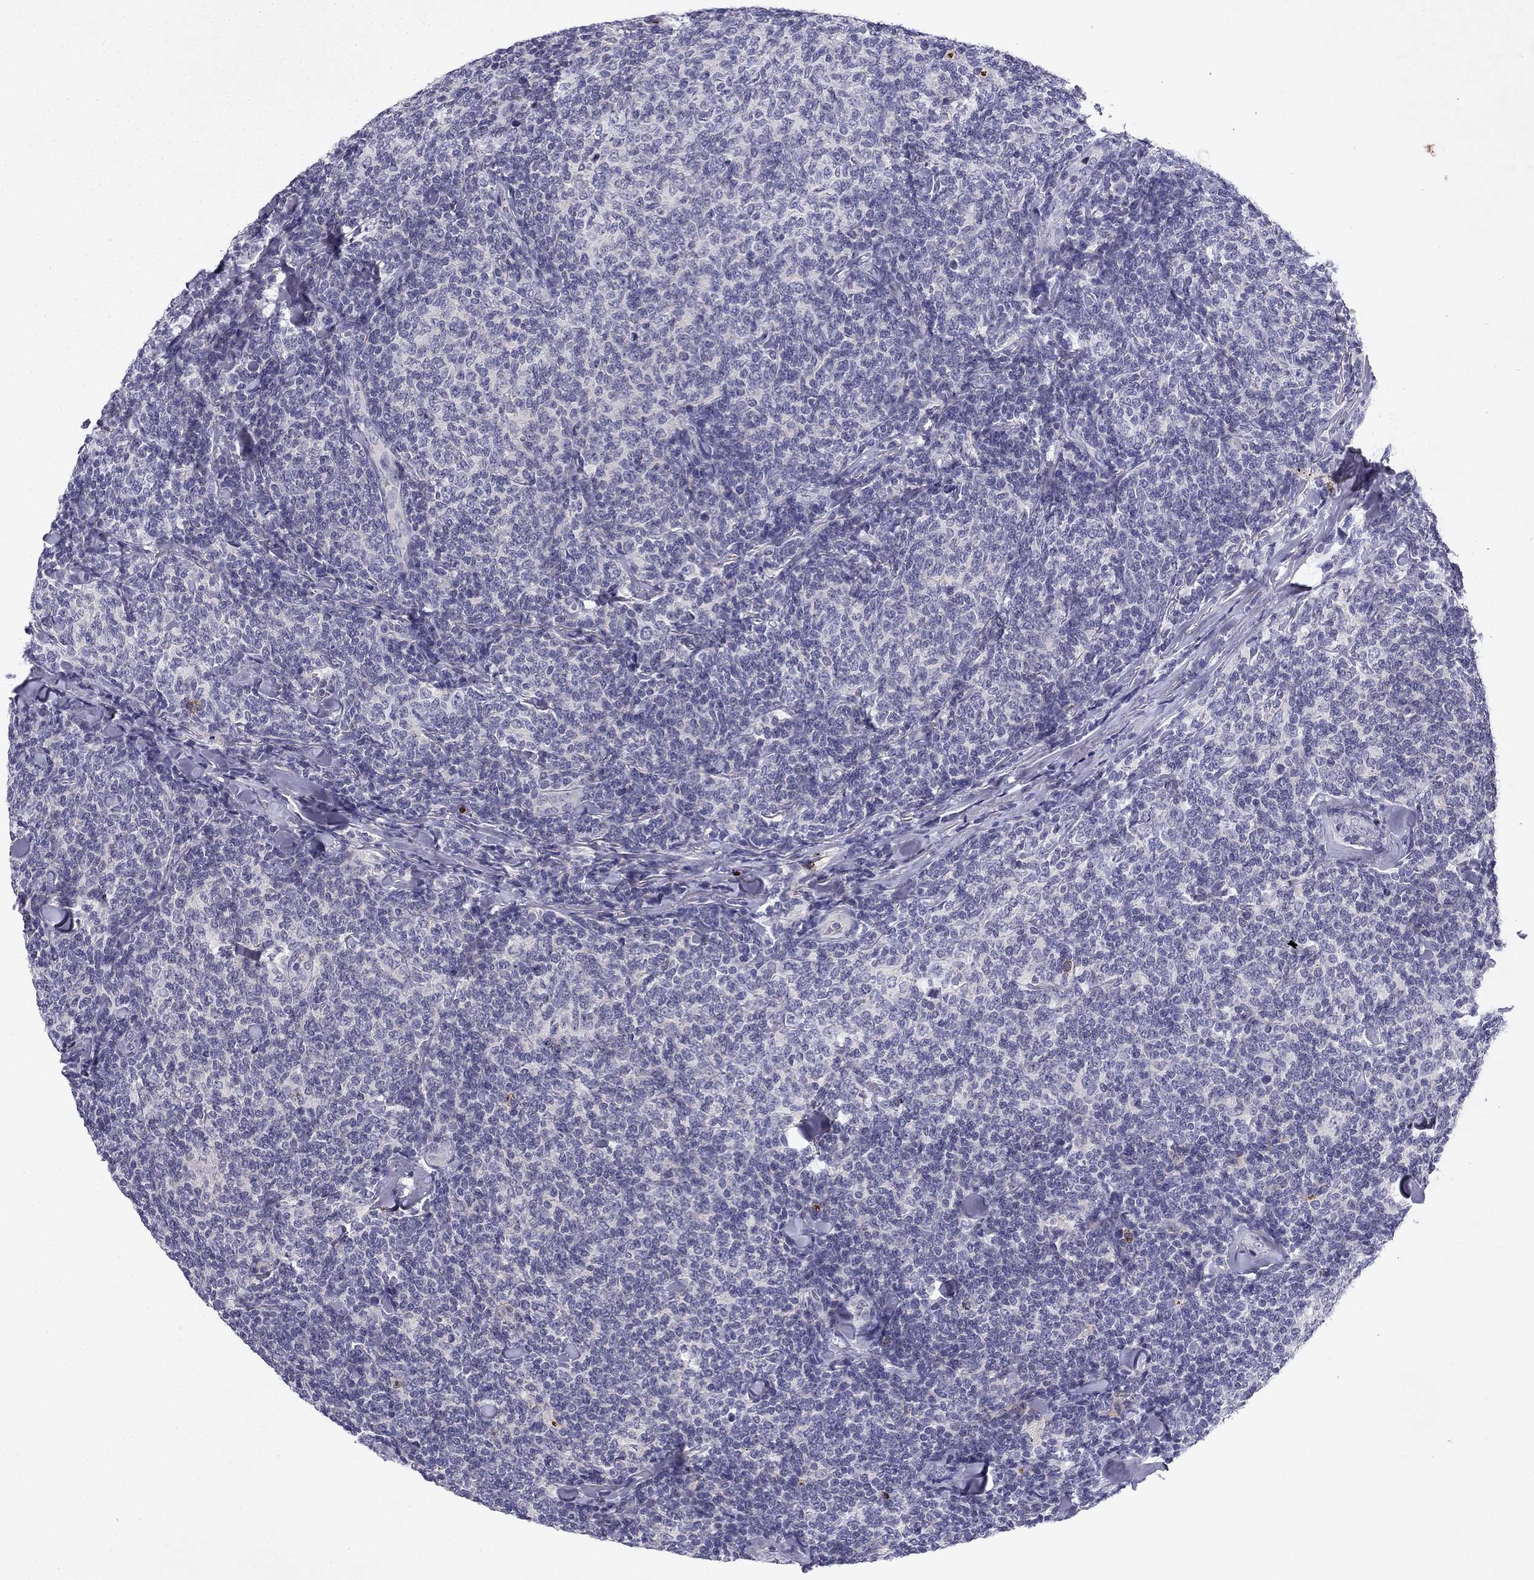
{"staining": {"intensity": "negative", "quantity": "none", "location": "none"}, "tissue": "lymphoma", "cell_type": "Tumor cells", "image_type": "cancer", "snomed": [{"axis": "morphology", "description": "Malignant lymphoma, non-Hodgkin's type, Low grade"}, {"axis": "topography", "description": "Lymph node"}], "caption": "A histopathology image of human malignant lymphoma, non-Hodgkin's type (low-grade) is negative for staining in tumor cells. (Brightfield microscopy of DAB (3,3'-diaminobenzidine) immunohistochemistry (IHC) at high magnification).", "gene": "SLC6A4", "patient": {"sex": "female", "age": 56}}